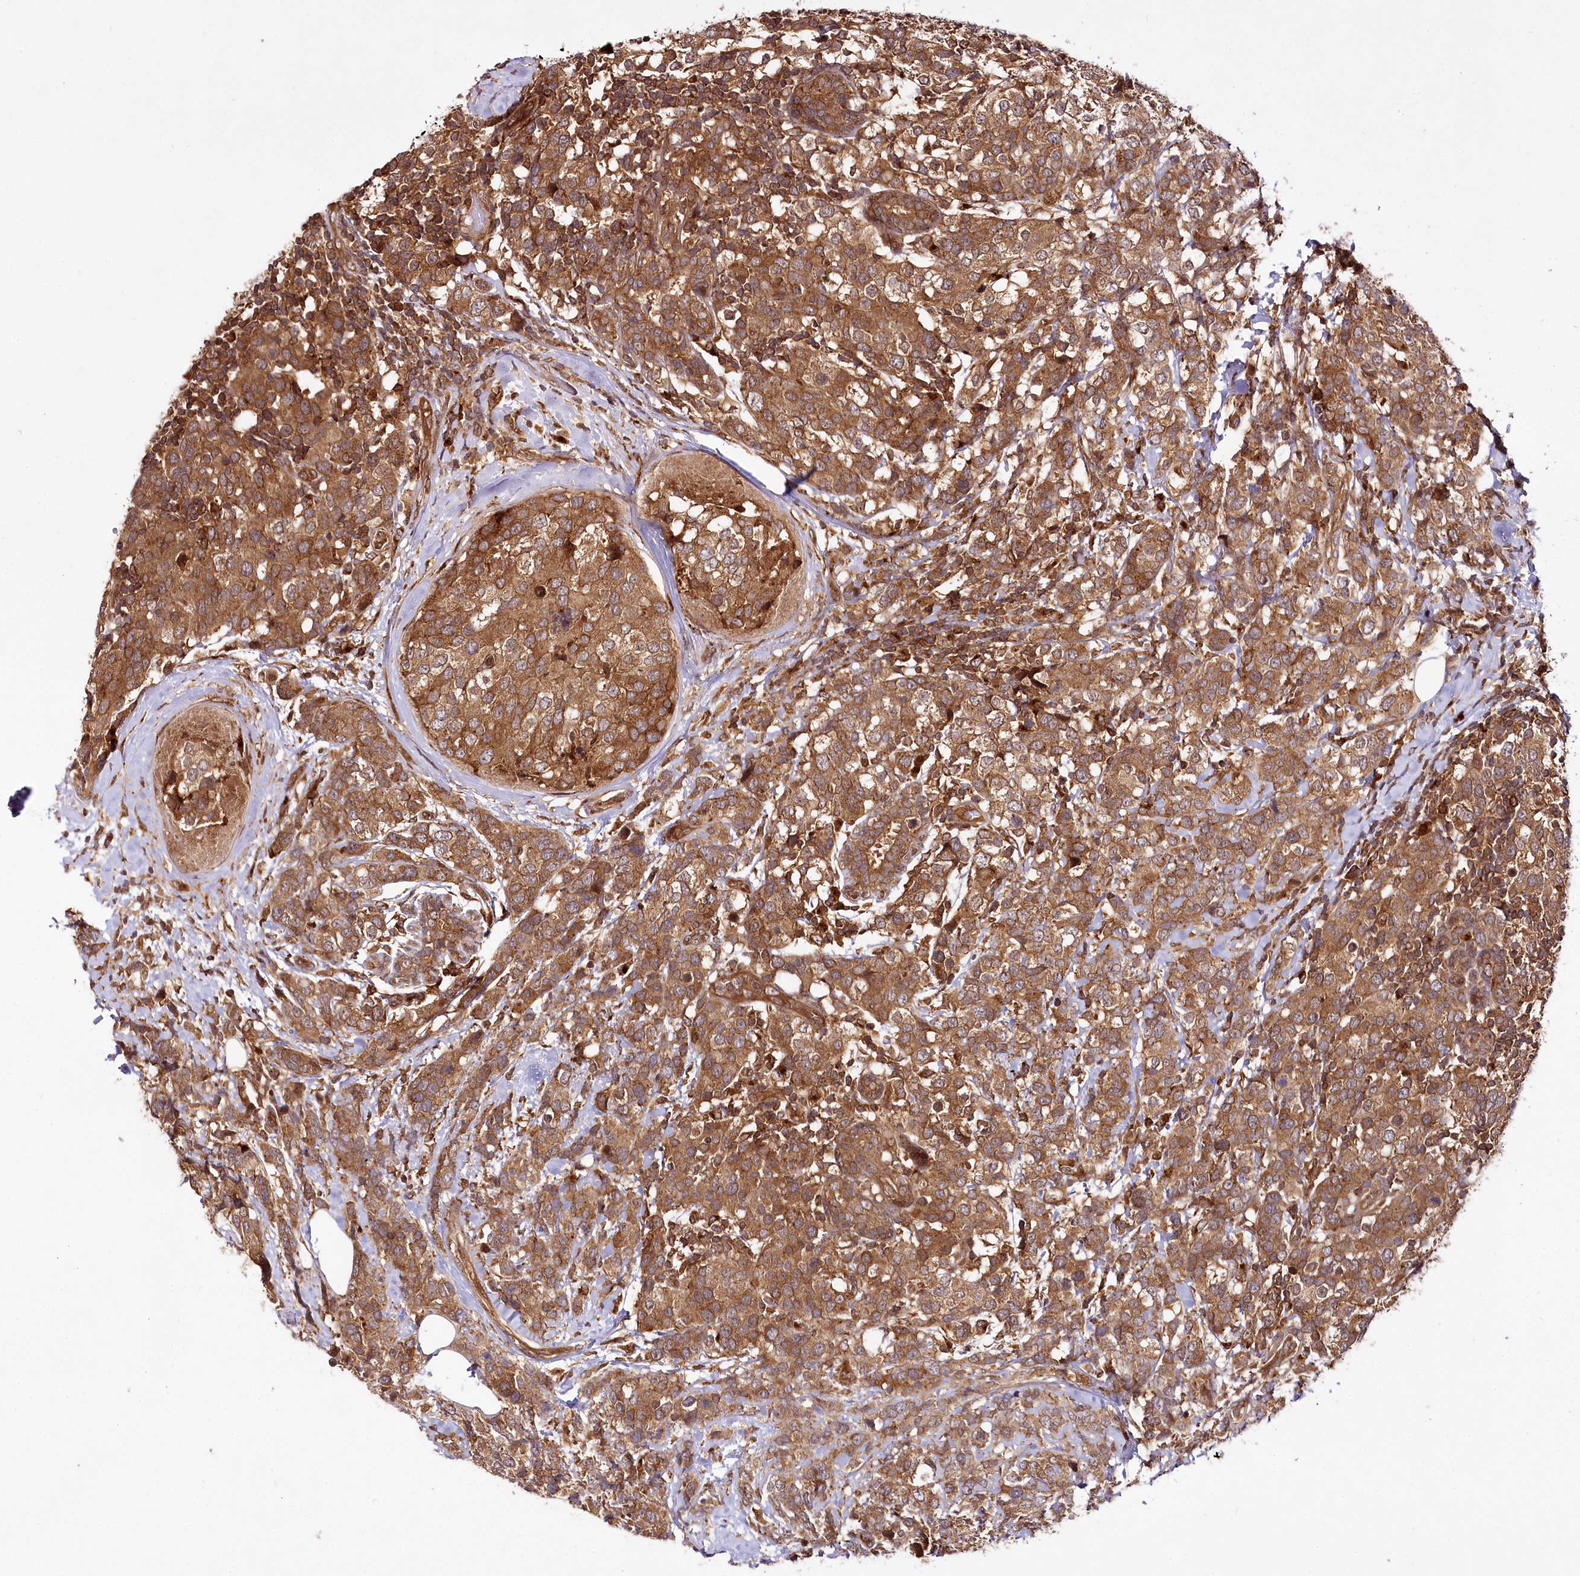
{"staining": {"intensity": "moderate", "quantity": ">75%", "location": "cytoplasmic/membranous"}, "tissue": "breast cancer", "cell_type": "Tumor cells", "image_type": "cancer", "snomed": [{"axis": "morphology", "description": "Lobular carcinoma"}, {"axis": "topography", "description": "Breast"}], "caption": "The immunohistochemical stain highlights moderate cytoplasmic/membranous expression in tumor cells of lobular carcinoma (breast) tissue.", "gene": "COPG1", "patient": {"sex": "female", "age": 59}}